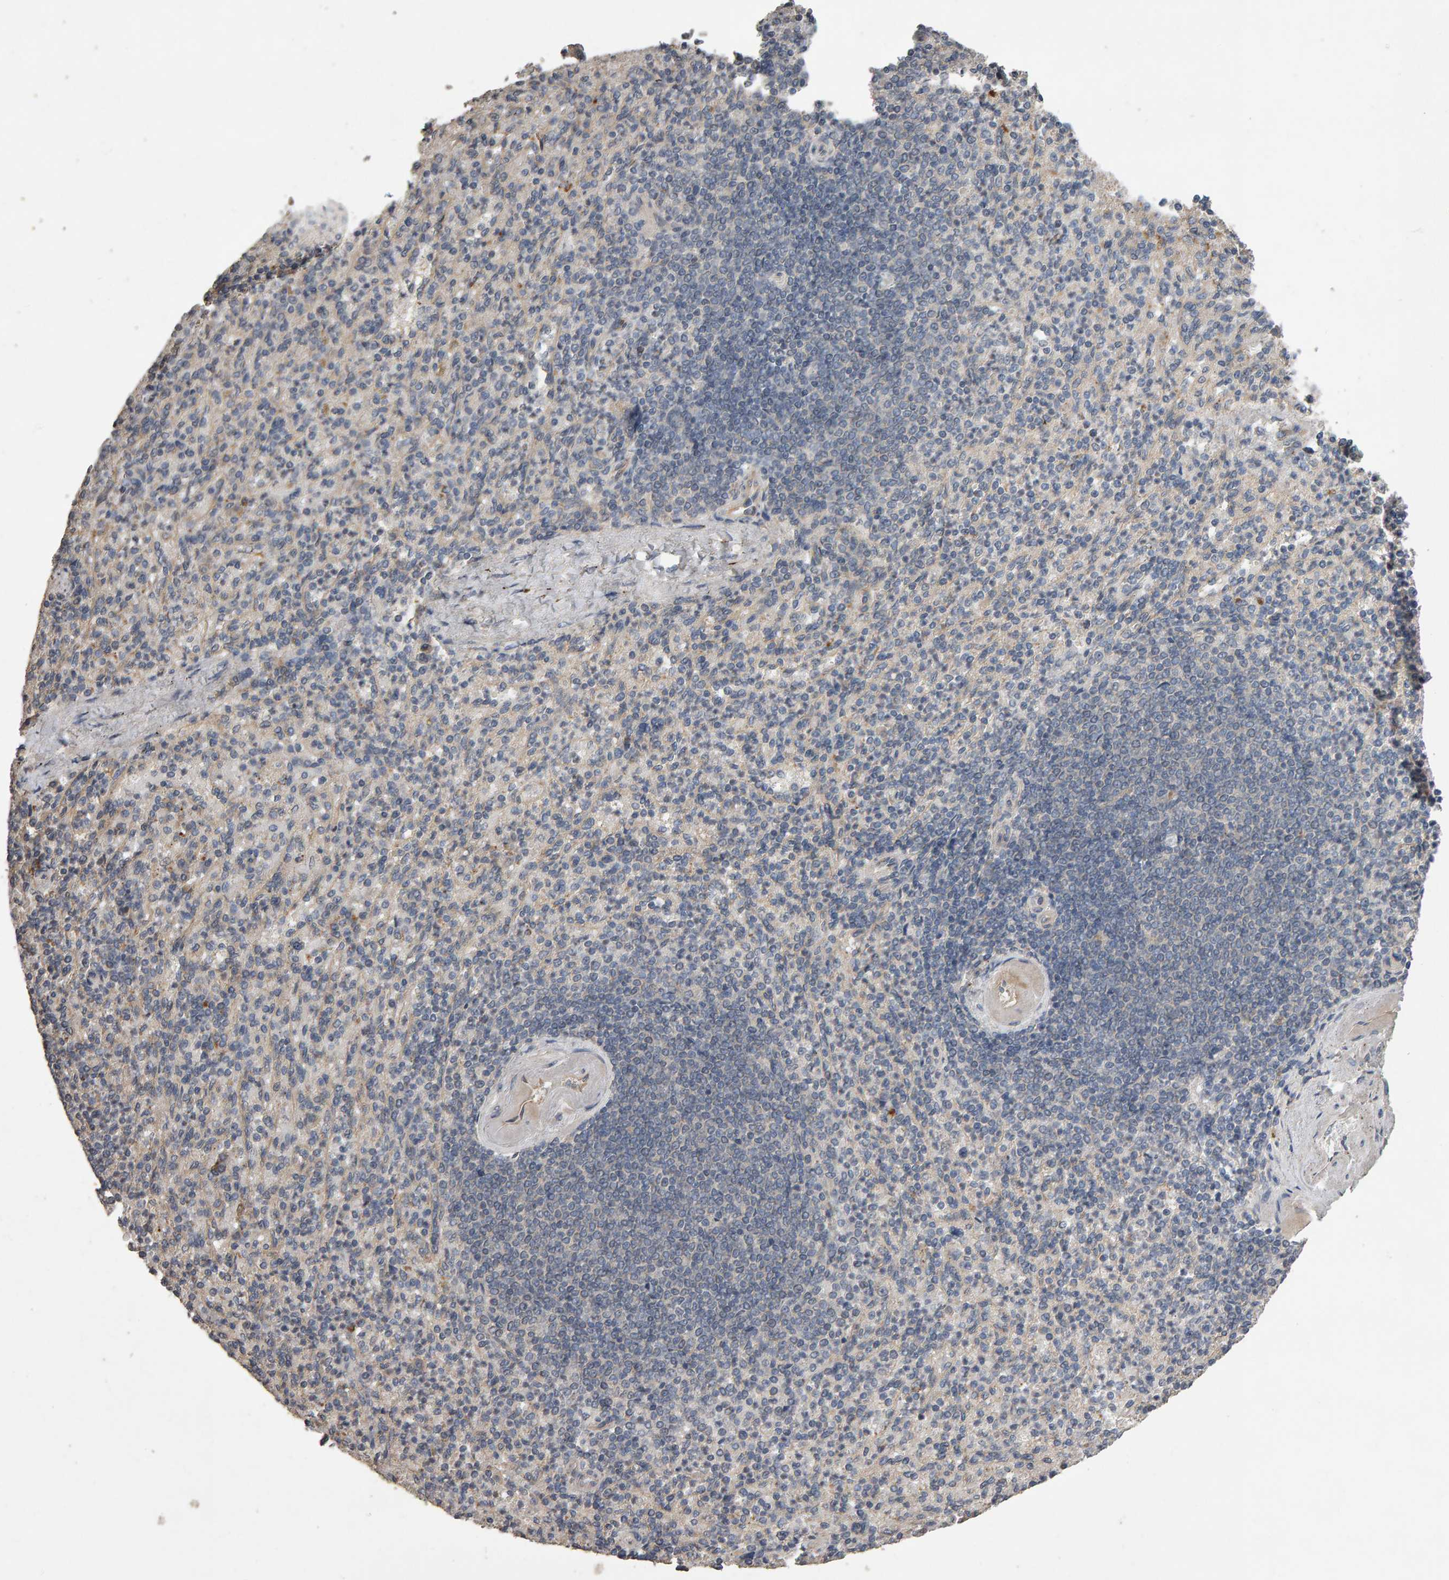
{"staining": {"intensity": "negative", "quantity": "none", "location": "none"}, "tissue": "spleen", "cell_type": "Cells in red pulp", "image_type": "normal", "snomed": [{"axis": "morphology", "description": "Normal tissue, NOS"}, {"axis": "topography", "description": "Spleen"}], "caption": "Immunohistochemistry (IHC) image of normal human spleen stained for a protein (brown), which shows no expression in cells in red pulp. (DAB (3,3'-diaminobenzidine) IHC visualized using brightfield microscopy, high magnification).", "gene": "COASY", "patient": {"sex": "female", "age": 74}}